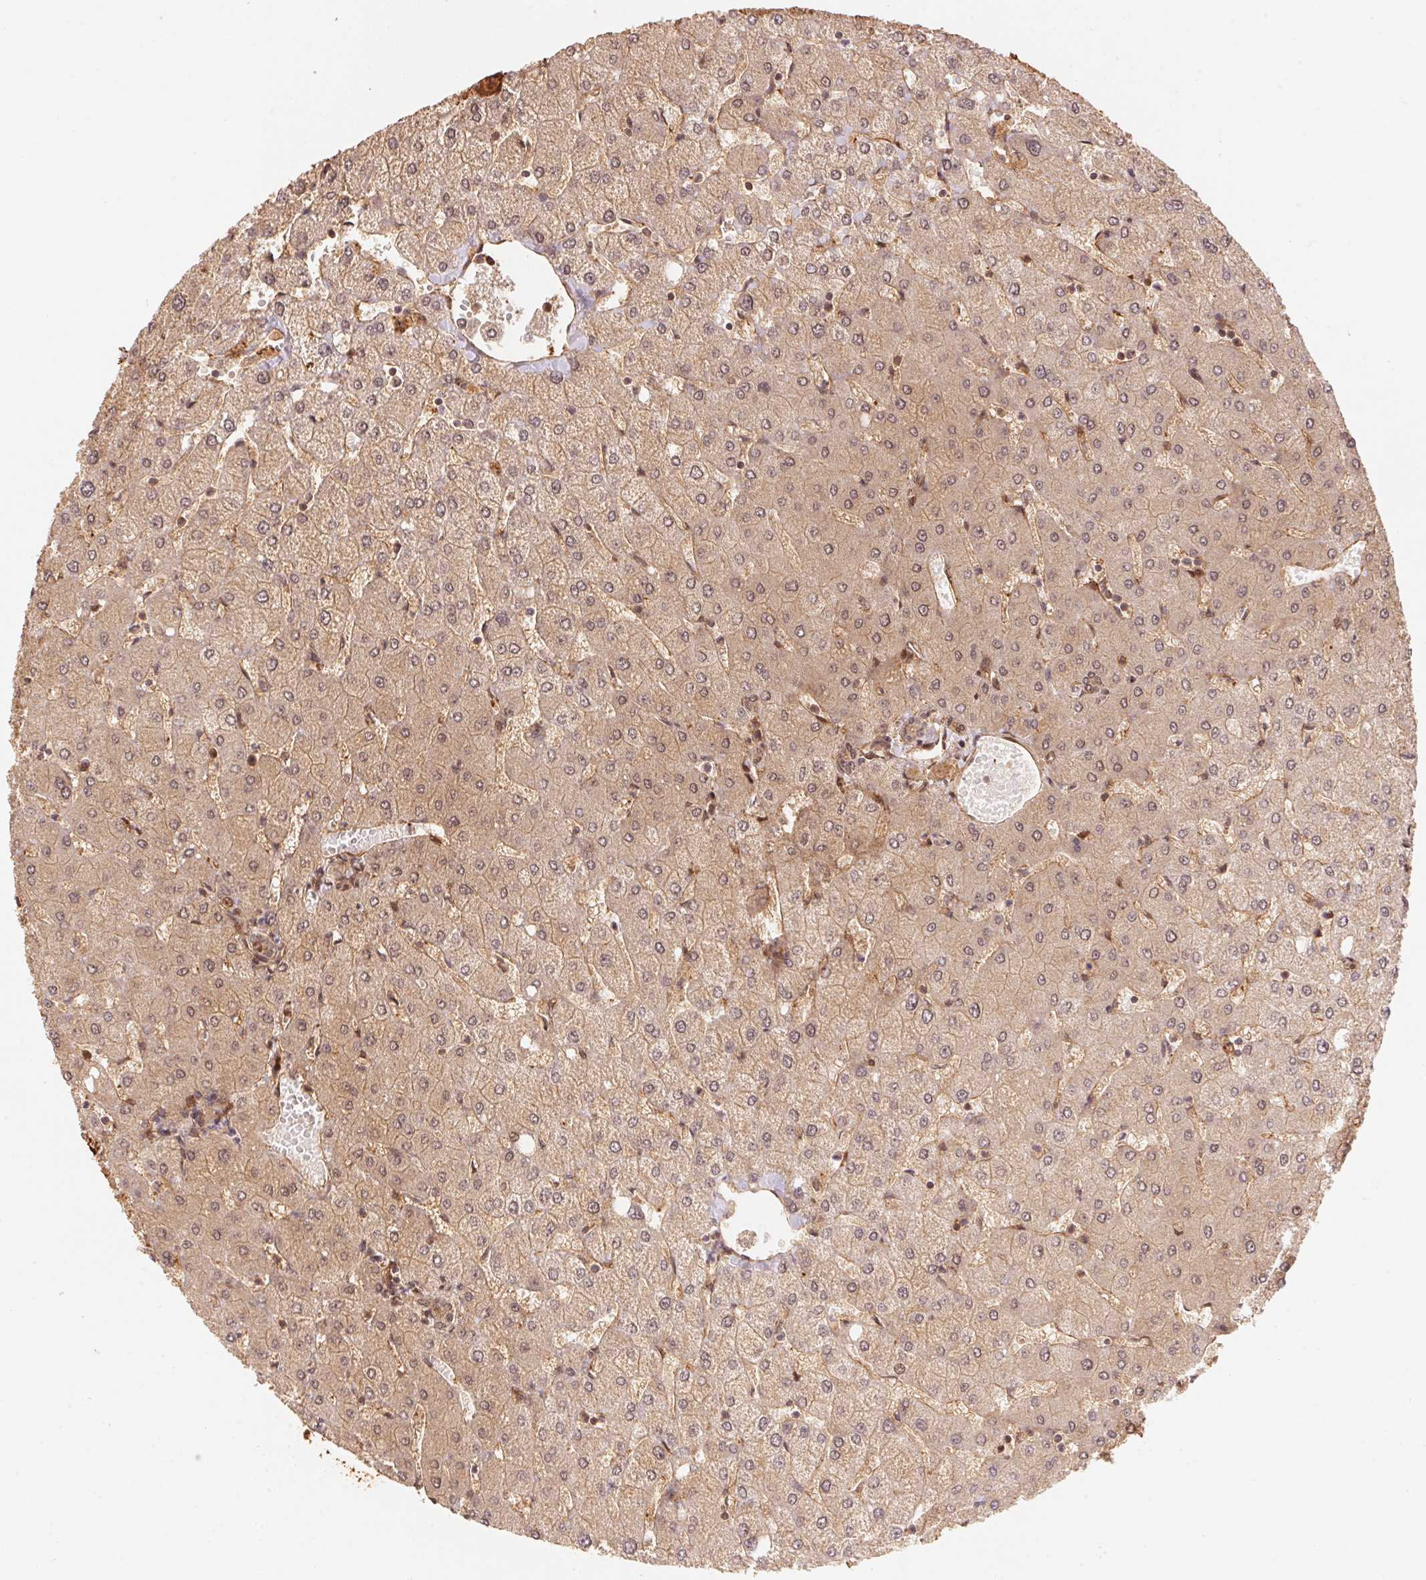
{"staining": {"intensity": "moderate", "quantity": "25%-75%", "location": "nuclear"}, "tissue": "liver", "cell_type": "Cholangiocytes", "image_type": "normal", "snomed": [{"axis": "morphology", "description": "Normal tissue, NOS"}, {"axis": "topography", "description": "Liver"}], "caption": "Human liver stained for a protein (brown) shows moderate nuclear positive expression in about 25%-75% of cholangiocytes.", "gene": "TNIP2", "patient": {"sex": "female", "age": 54}}